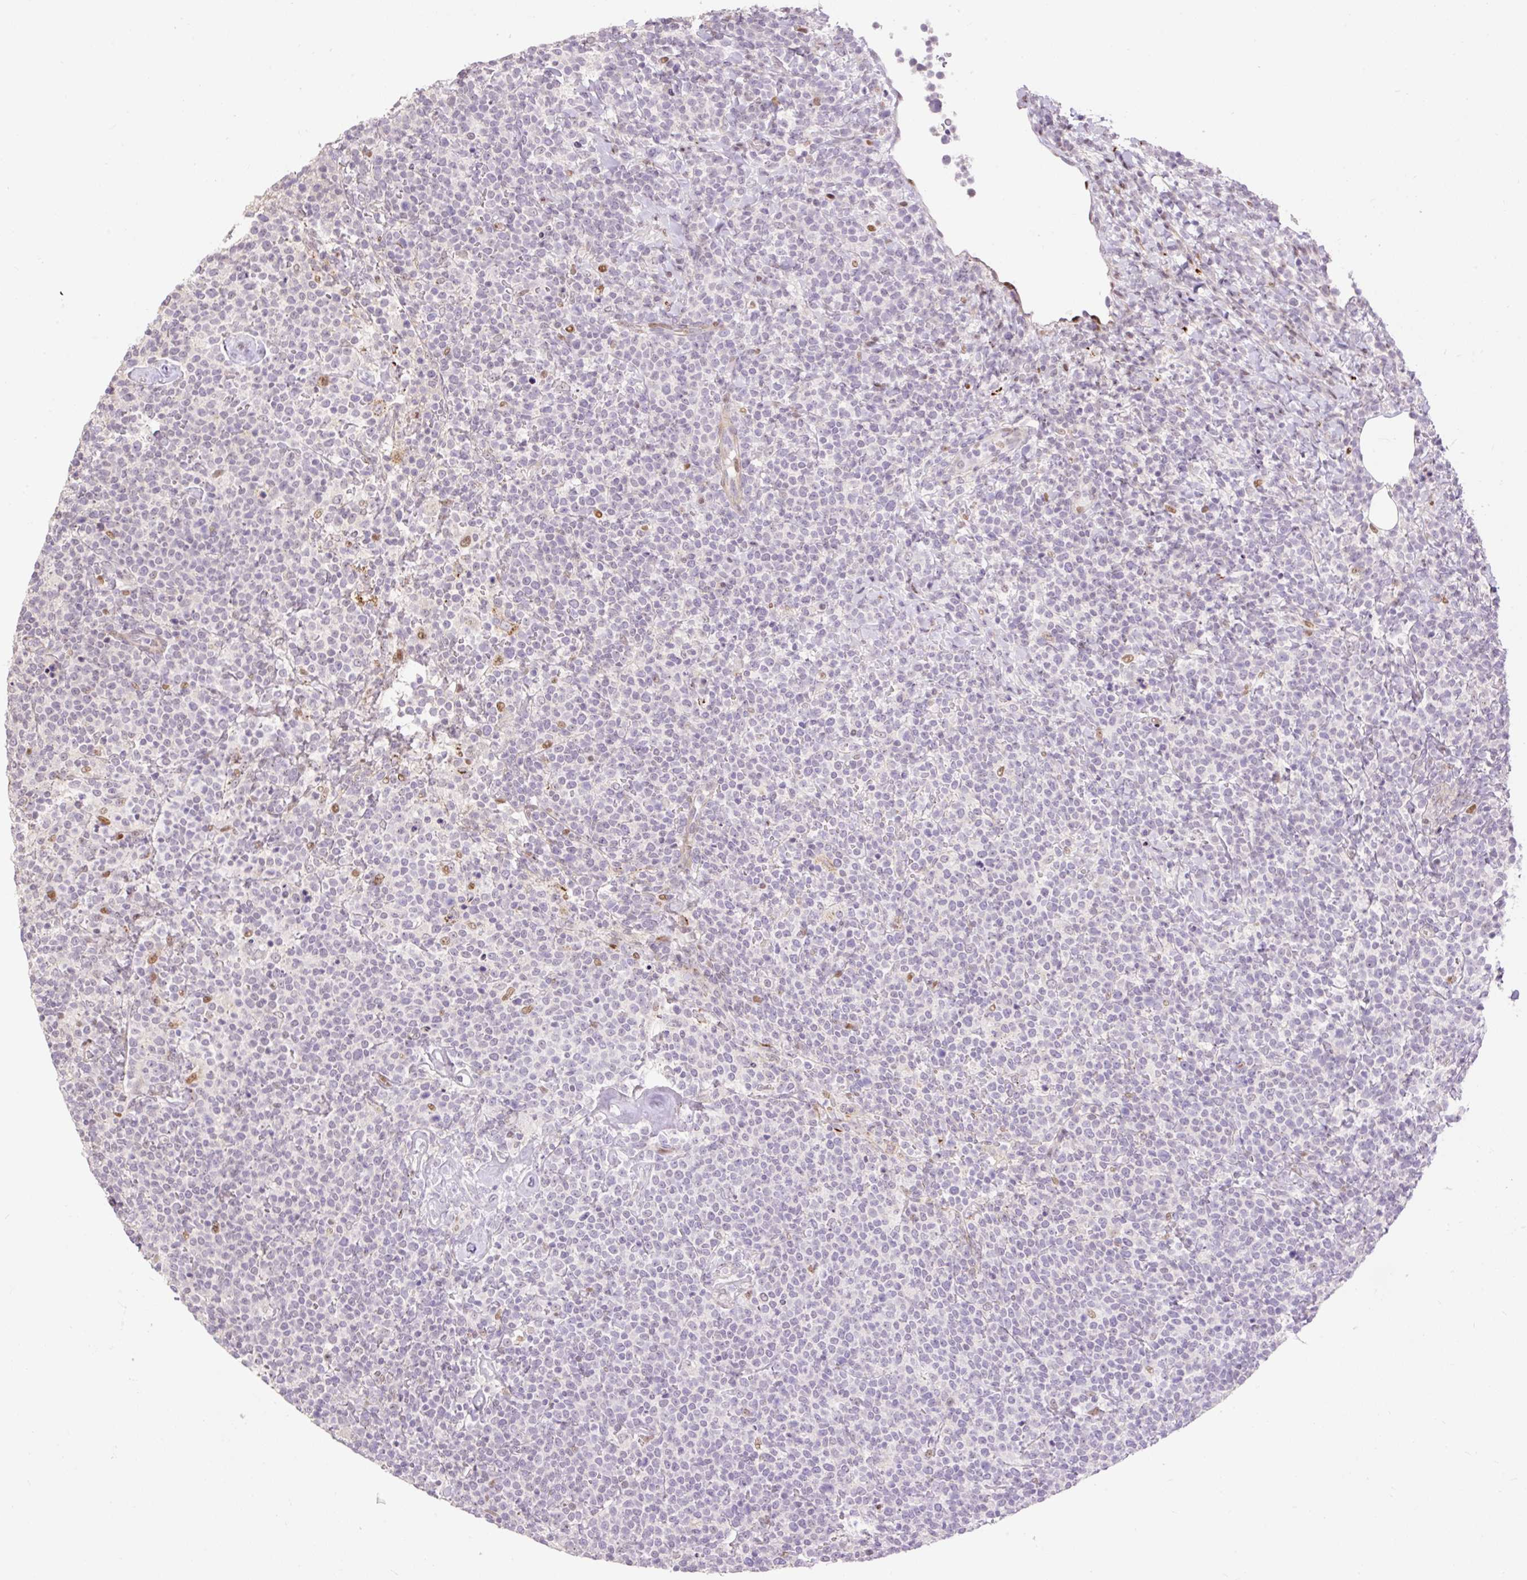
{"staining": {"intensity": "negative", "quantity": "none", "location": "none"}, "tissue": "lymphoma", "cell_type": "Tumor cells", "image_type": "cancer", "snomed": [{"axis": "morphology", "description": "Malignant lymphoma, non-Hodgkin's type, High grade"}, {"axis": "topography", "description": "Lymph node"}], "caption": "Malignant lymphoma, non-Hodgkin's type (high-grade) stained for a protein using IHC reveals no positivity tumor cells.", "gene": "RIPPLY3", "patient": {"sex": "male", "age": 61}}